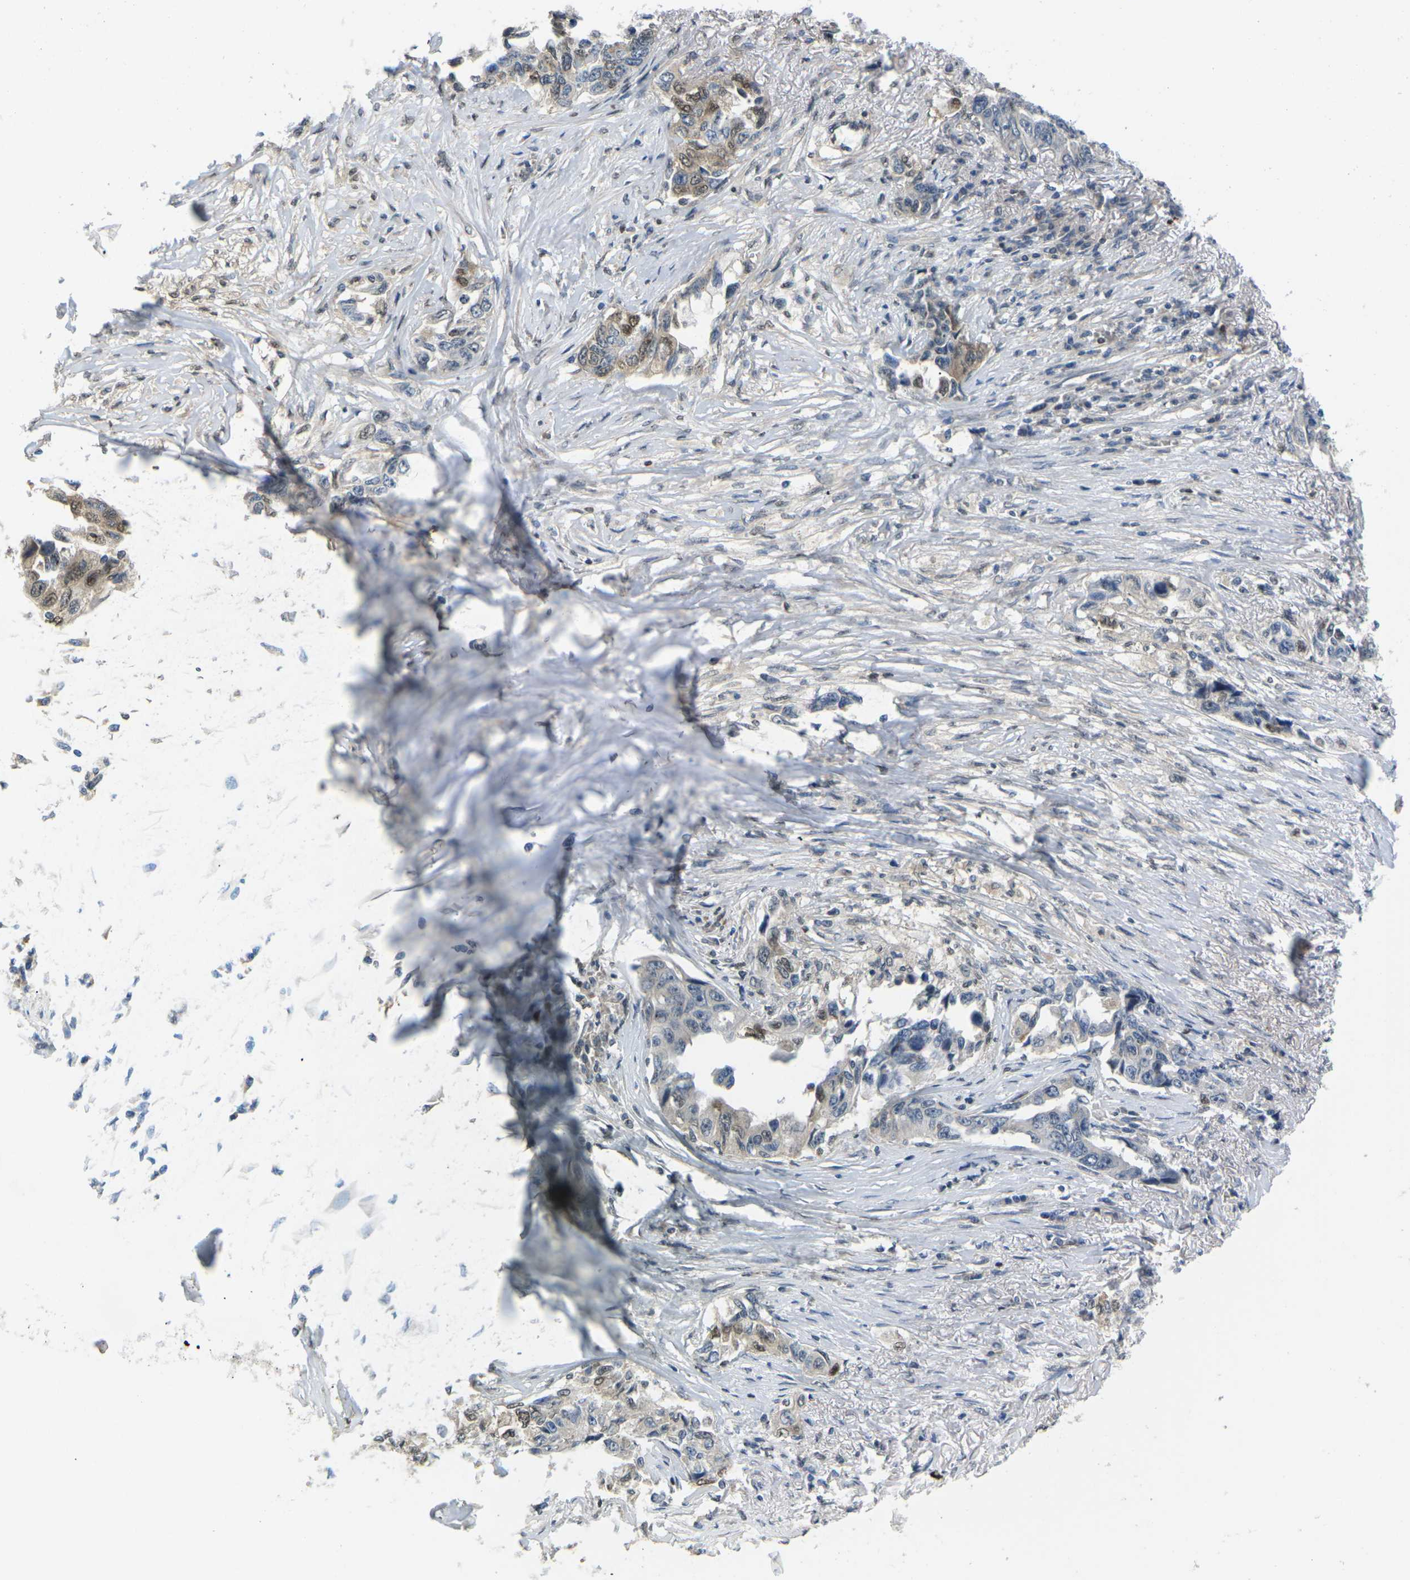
{"staining": {"intensity": "weak", "quantity": "25%-75%", "location": "cytoplasmic/membranous,nuclear"}, "tissue": "lung cancer", "cell_type": "Tumor cells", "image_type": "cancer", "snomed": [{"axis": "morphology", "description": "Adenocarcinoma, NOS"}, {"axis": "topography", "description": "Lung"}], "caption": "IHC micrograph of human lung cancer stained for a protein (brown), which reveals low levels of weak cytoplasmic/membranous and nuclear staining in approximately 25%-75% of tumor cells.", "gene": "ERBB4", "patient": {"sex": "female", "age": 51}}